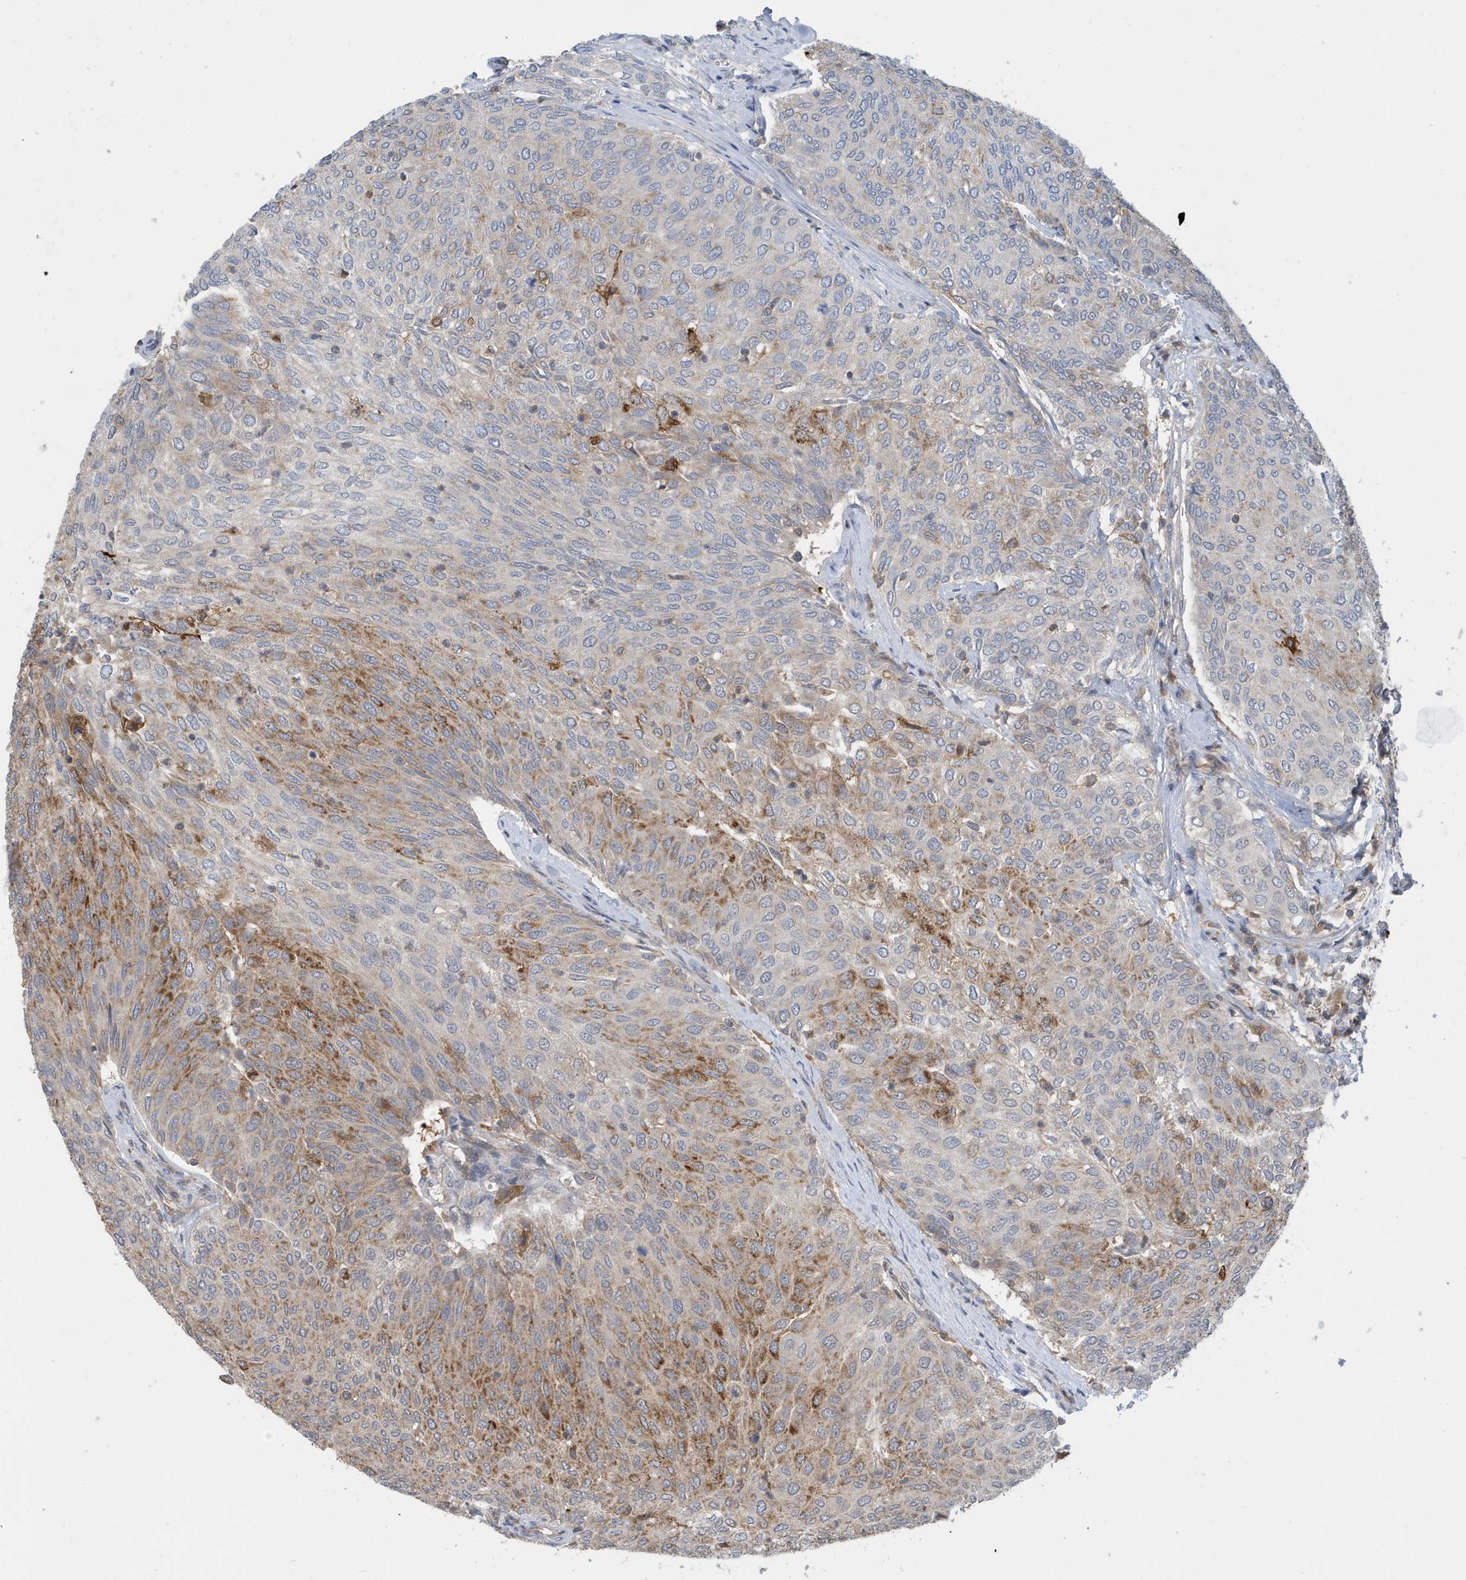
{"staining": {"intensity": "moderate", "quantity": "25%-75%", "location": "cytoplasmic/membranous"}, "tissue": "urothelial cancer", "cell_type": "Tumor cells", "image_type": "cancer", "snomed": [{"axis": "morphology", "description": "Urothelial carcinoma, Low grade"}, {"axis": "topography", "description": "Urinary bladder"}], "caption": "The image exhibits staining of urothelial carcinoma (low-grade), revealing moderate cytoplasmic/membranous protein positivity (brown color) within tumor cells.", "gene": "NSUN3", "patient": {"sex": "female", "age": 79}}